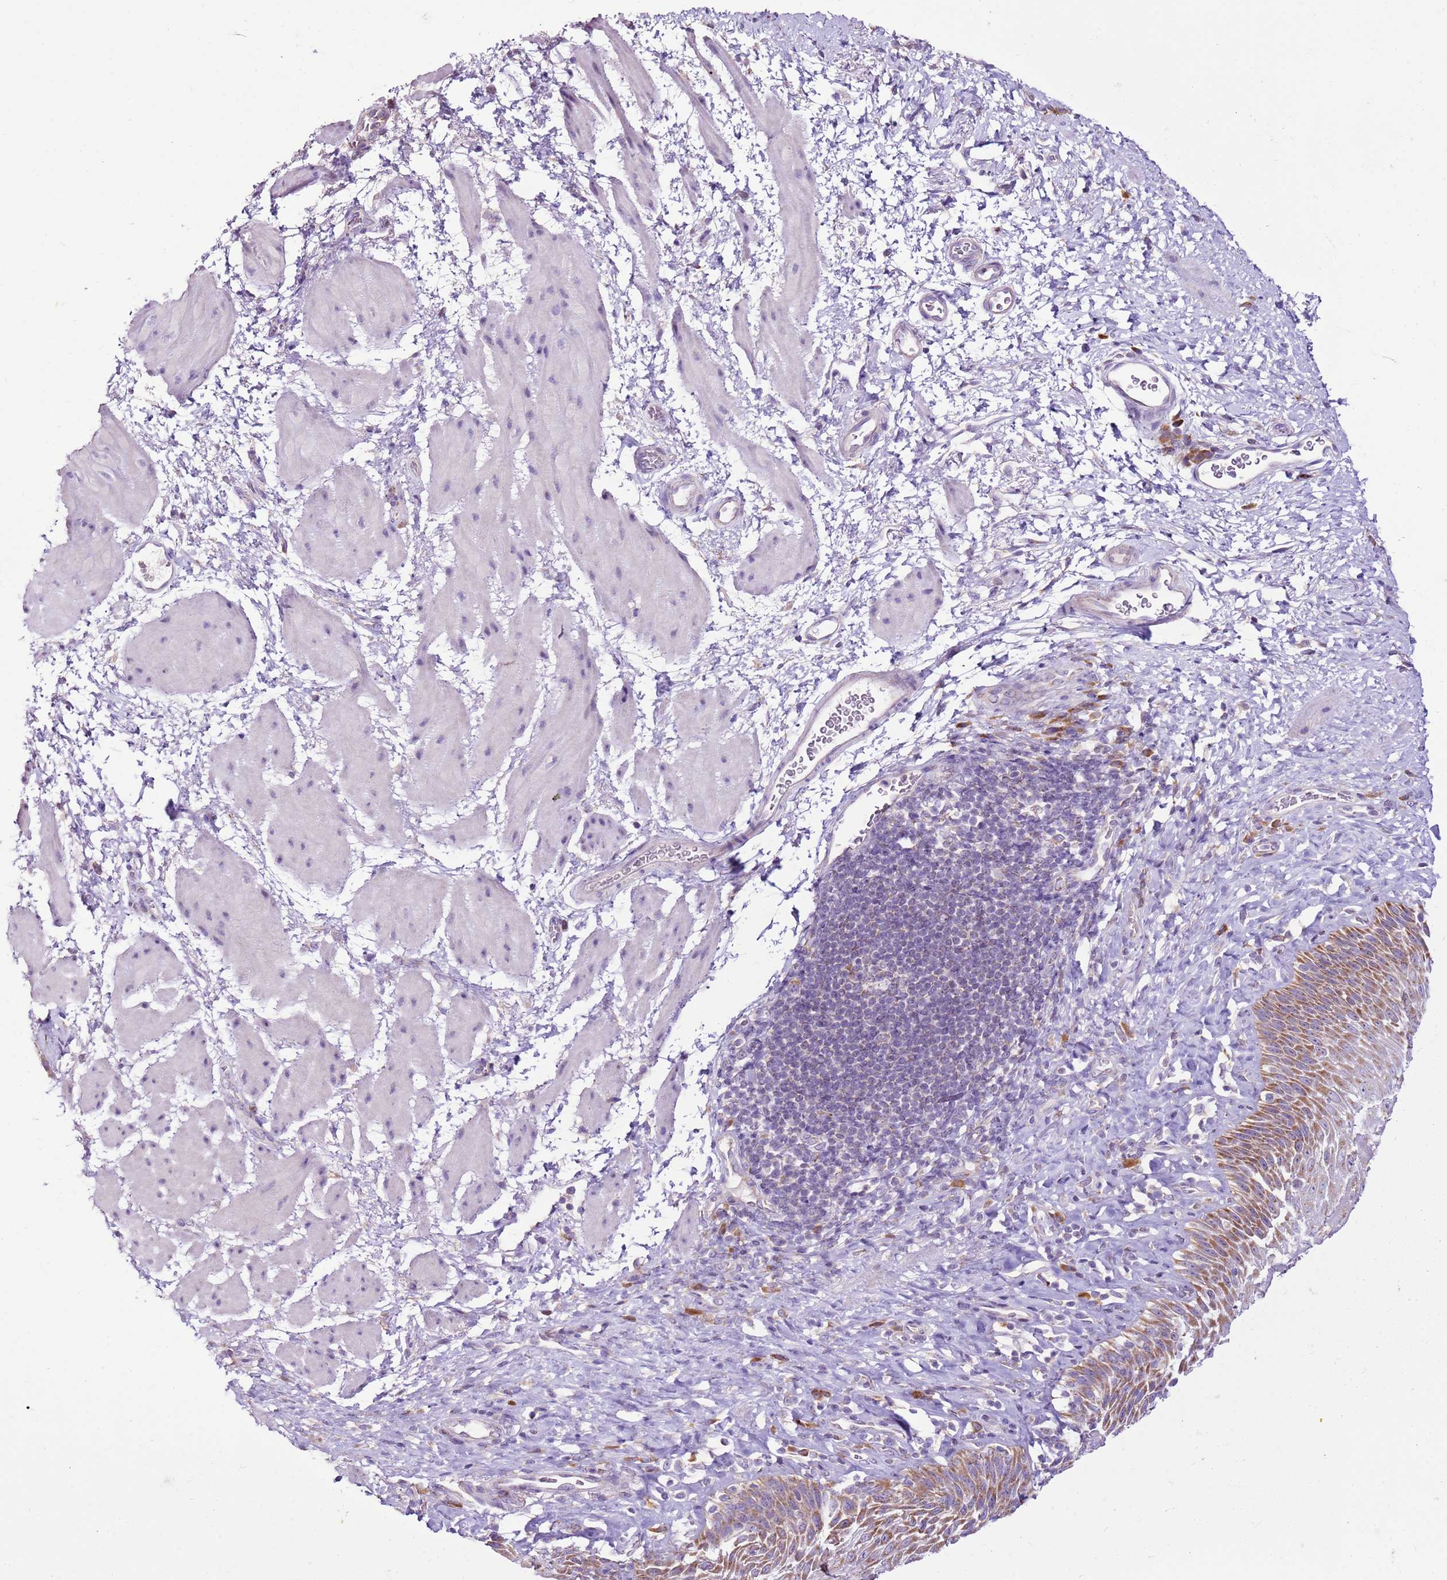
{"staining": {"intensity": "moderate", "quantity": "25%-75%", "location": "cytoplasmic/membranous"}, "tissue": "esophagus", "cell_type": "Squamous epithelial cells", "image_type": "normal", "snomed": [{"axis": "morphology", "description": "Normal tissue, NOS"}, {"axis": "topography", "description": "Esophagus"}], "caption": "Esophagus stained with DAB (3,3'-diaminobenzidine) immunohistochemistry reveals medium levels of moderate cytoplasmic/membranous positivity in approximately 25%-75% of squamous epithelial cells.", "gene": "MRPL36", "patient": {"sex": "female", "age": 61}}